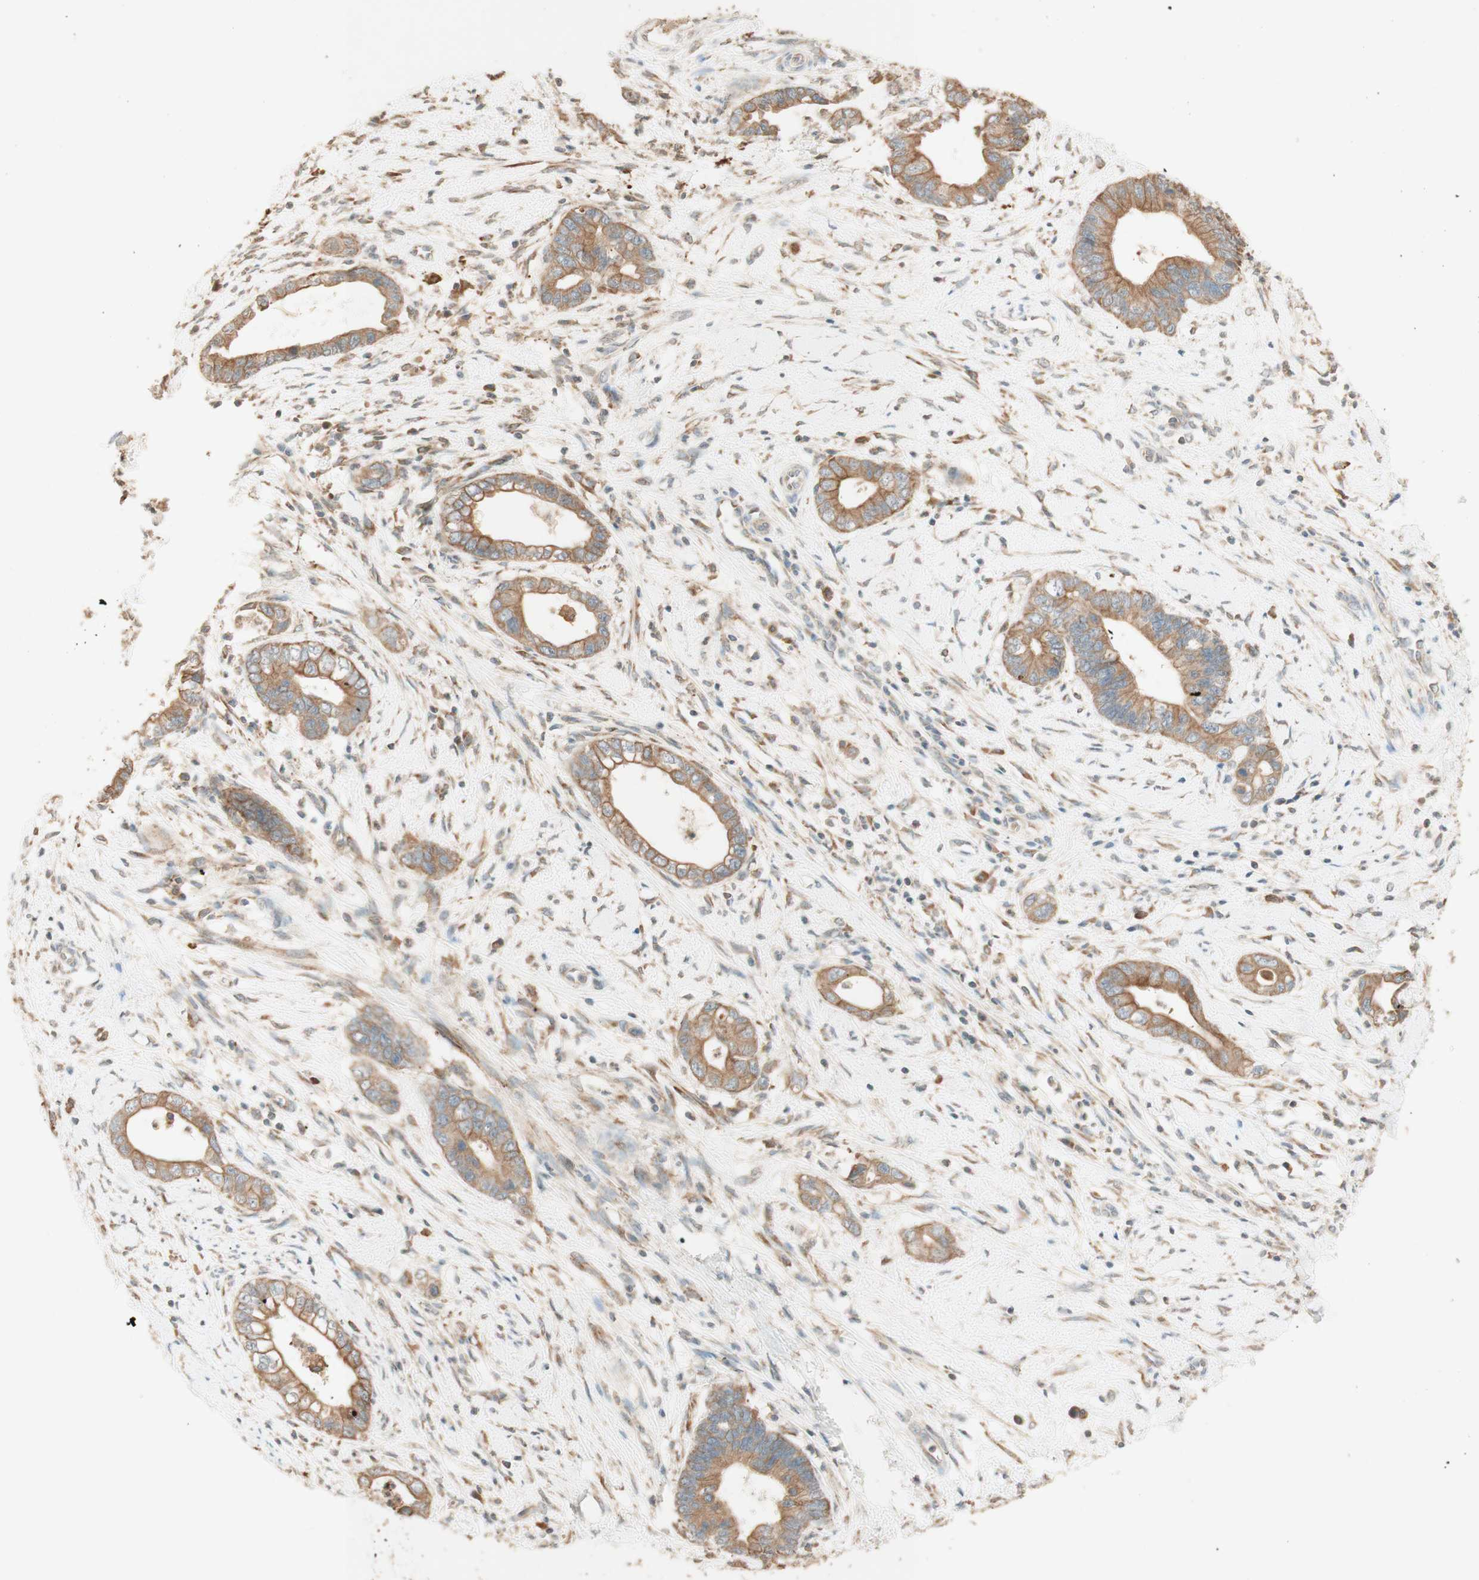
{"staining": {"intensity": "moderate", "quantity": ">75%", "location": "cytoplasmic/membranous"}, "tissue": "cervical cancer", "cell_type": "Tumor cells", "image_type": "cancer", "snomed": [{"axis": "morphology", "description": "Adenocarcinoma, NOS"}, {"axis": "topography", "description": "Cervix"}], "caption": "Brown immunohistochemical staining in human cervical adenocarcinoma exhibits moderate cytoplasmic/membranous positivity in approximately >75% of tumor cells.", "gene": "CLCN2", "patient": {"sex": "female", "age": 44}}